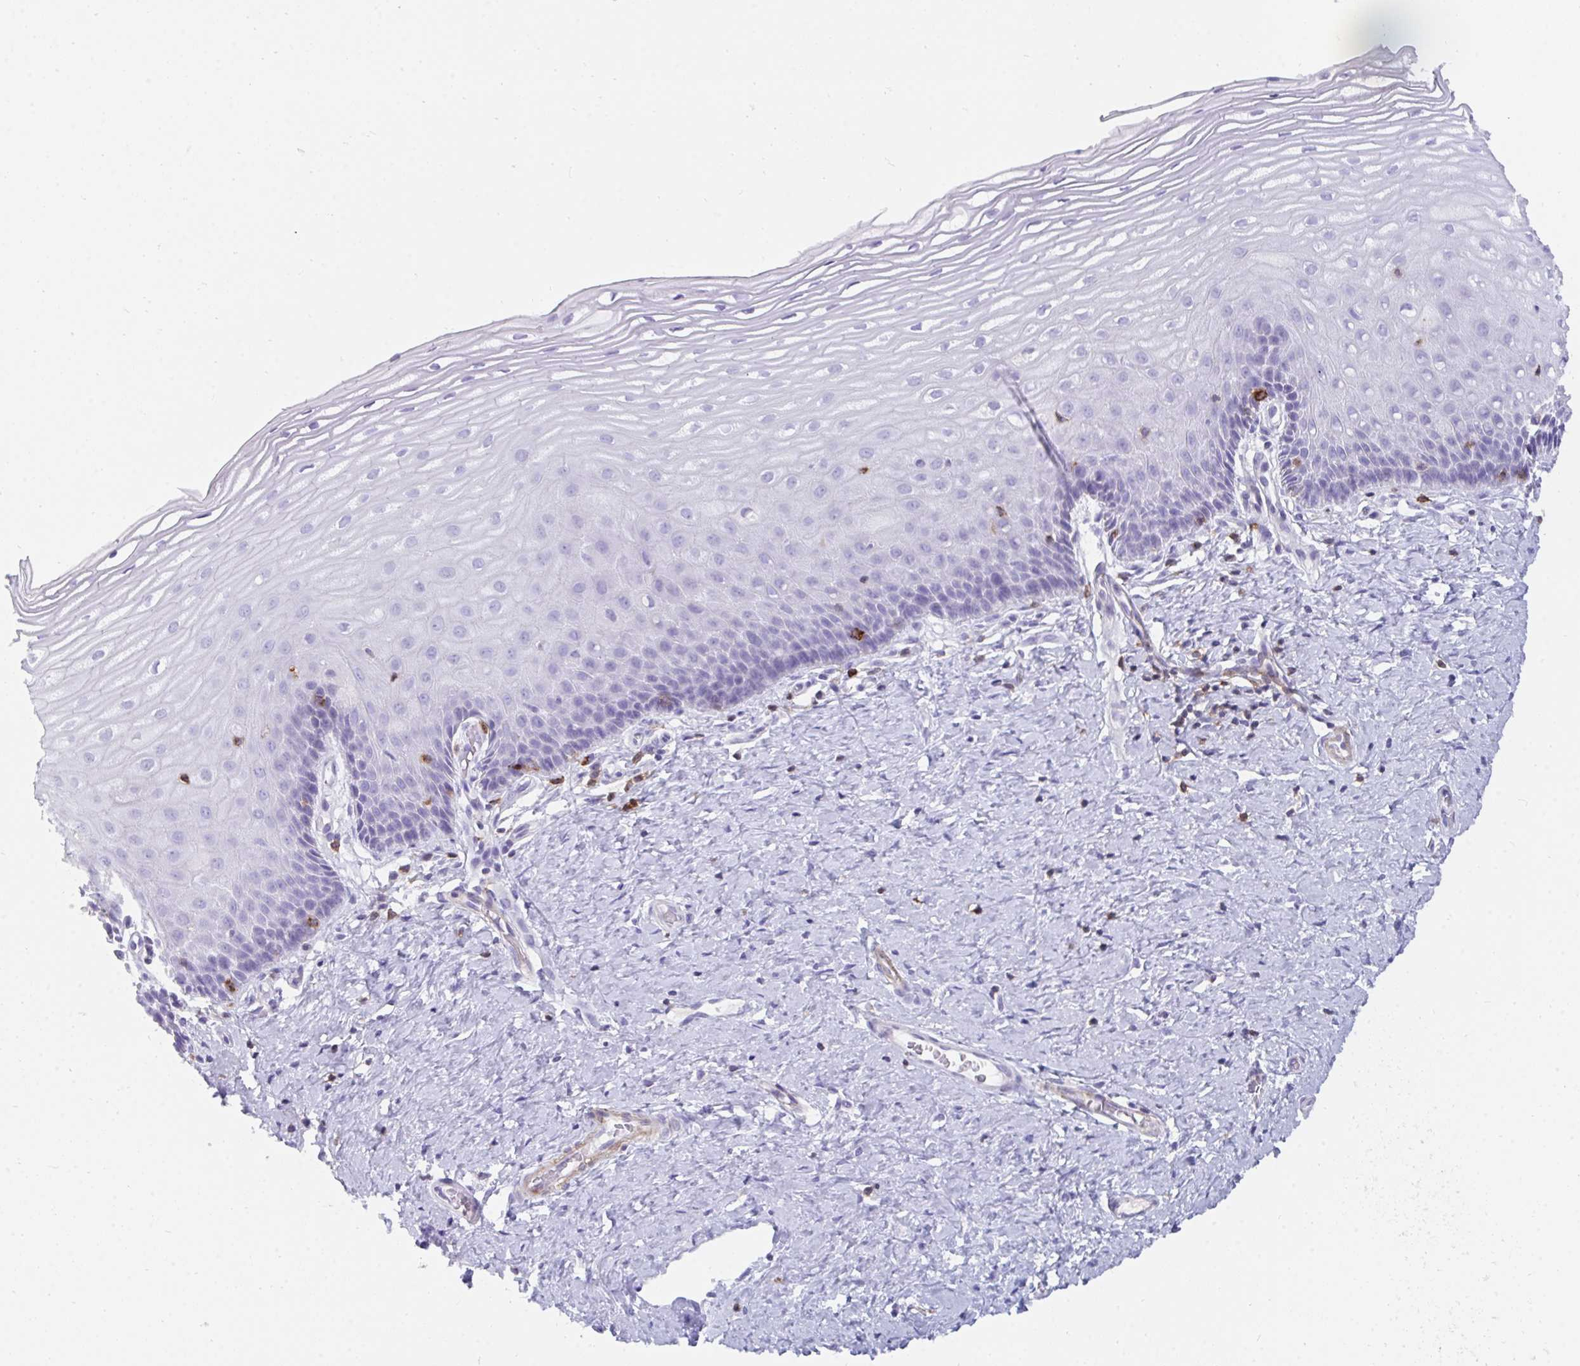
{"staining": {"intensity": "negative", "quantity": "none", "location": "none"}, "tissue": "cervix", "cell_type": "Glandular cells", "image_type": "normal", "snomed": [{"axis": "morphology", "description": "Normal tissue, NOS"}, {"axis": "topography", "description": "Cervix"}], "caption": "A histopathology image of human cervix is negative for staining in glandular cells. The staining is performed using DAB brown chromogen with nuclei counter-stained in using hematoxylin.", "gene": "CD7", "patient": {"sex": "female", "age": 37}}